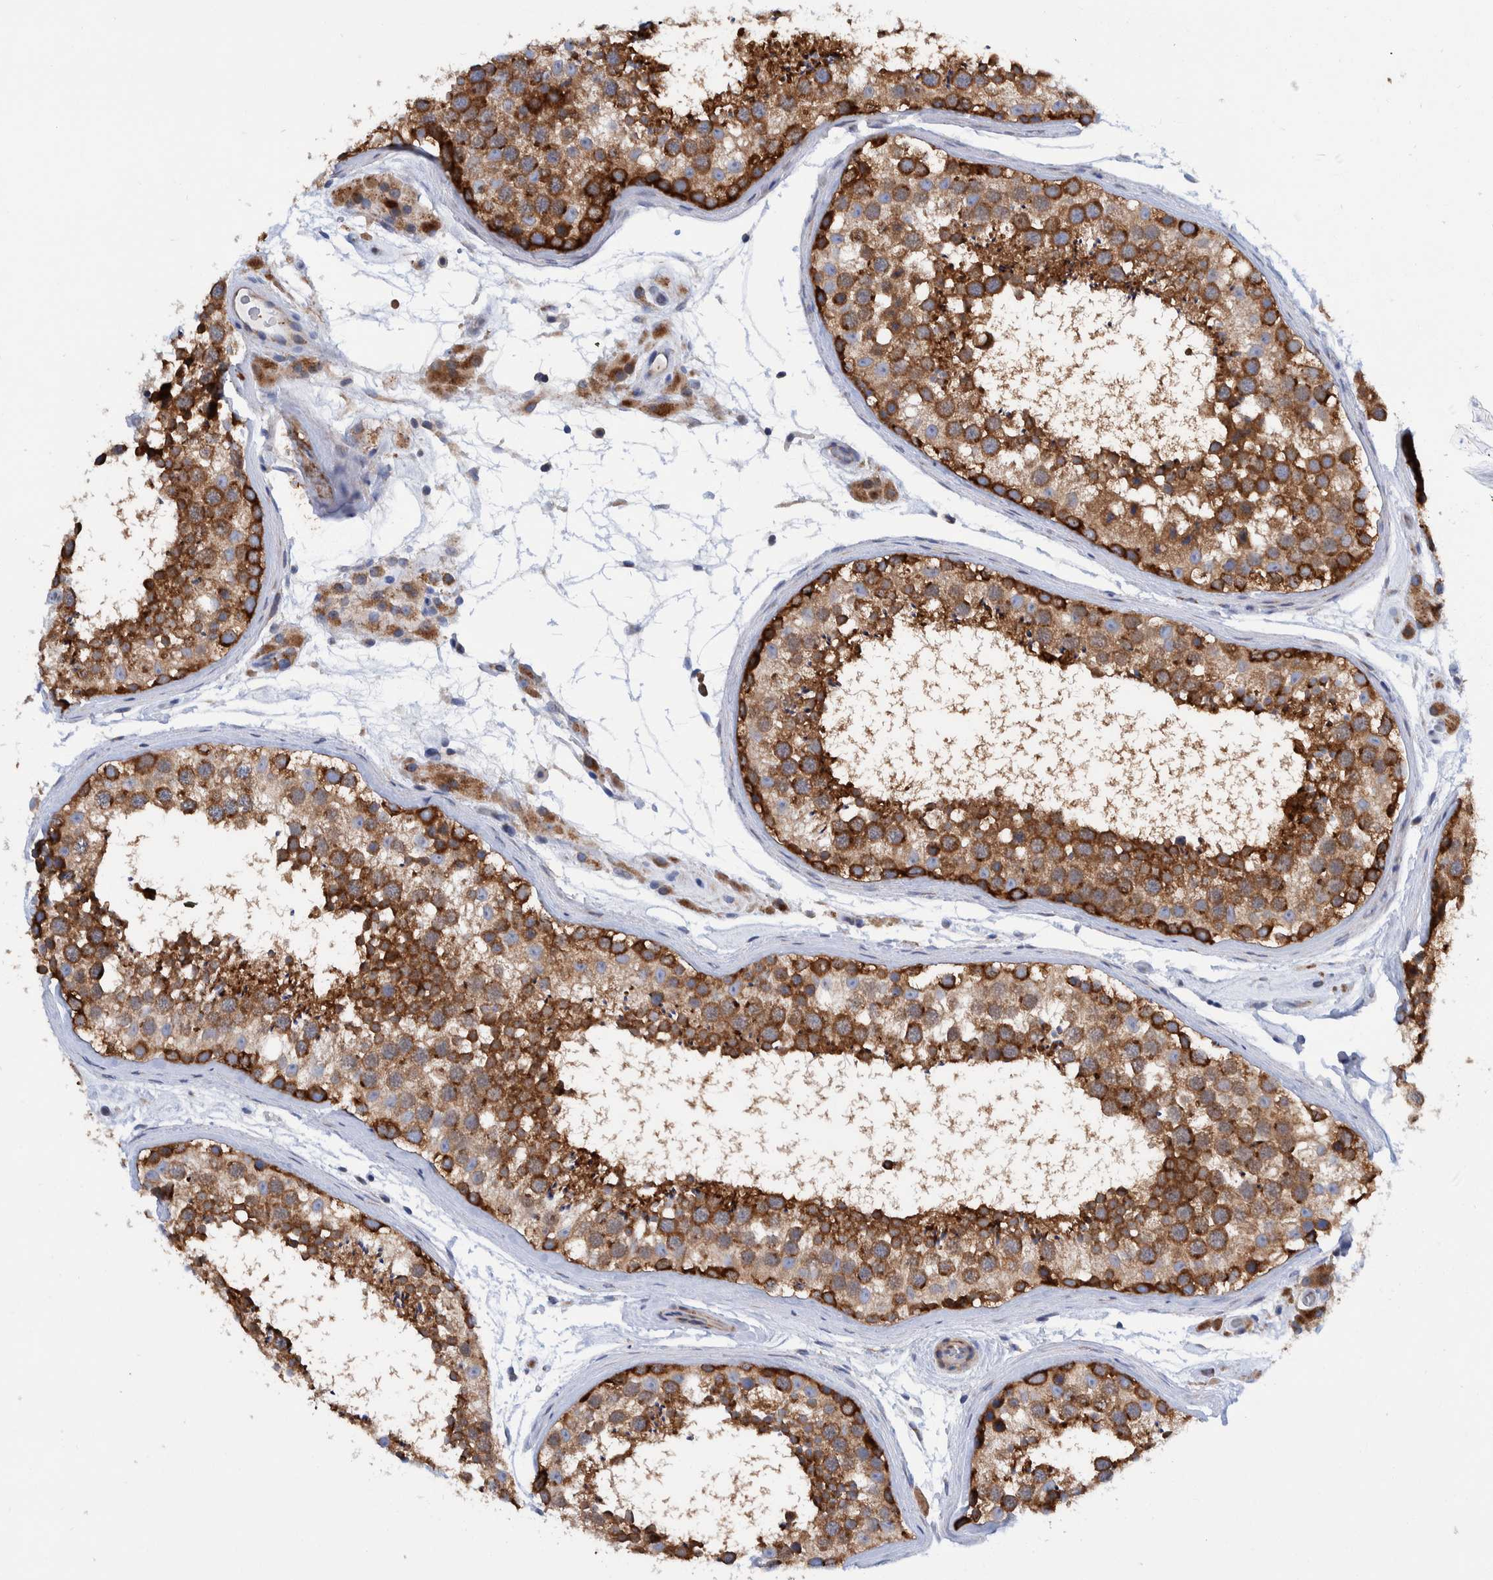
{"staining": {"intensity": "strong", "quantity": ">75%", "location": "cytoplasmic/membranous"}, "tissue": "testis", "cell_type": "Cells in seminiferous ducts", "image_type": "normal", "snomed": [{"axis": "morphology", "description": "Normal tissue, NOS"}, {"axis": "topography", "description": "Testis"}], "caption": "A histopathology image of human testis stained for a protein exhibits strong cytoplasmic/membranous brown staining in cells in seminiferous ducts. The staining is performed using DAB (3,3'-diaminobenzidine) brown chromogen to label protein expression. The nuclei are counter-stained blue using hematoxylin.", "gene": "TRIM58", "patient": {"sex": "male", "age": 46}}